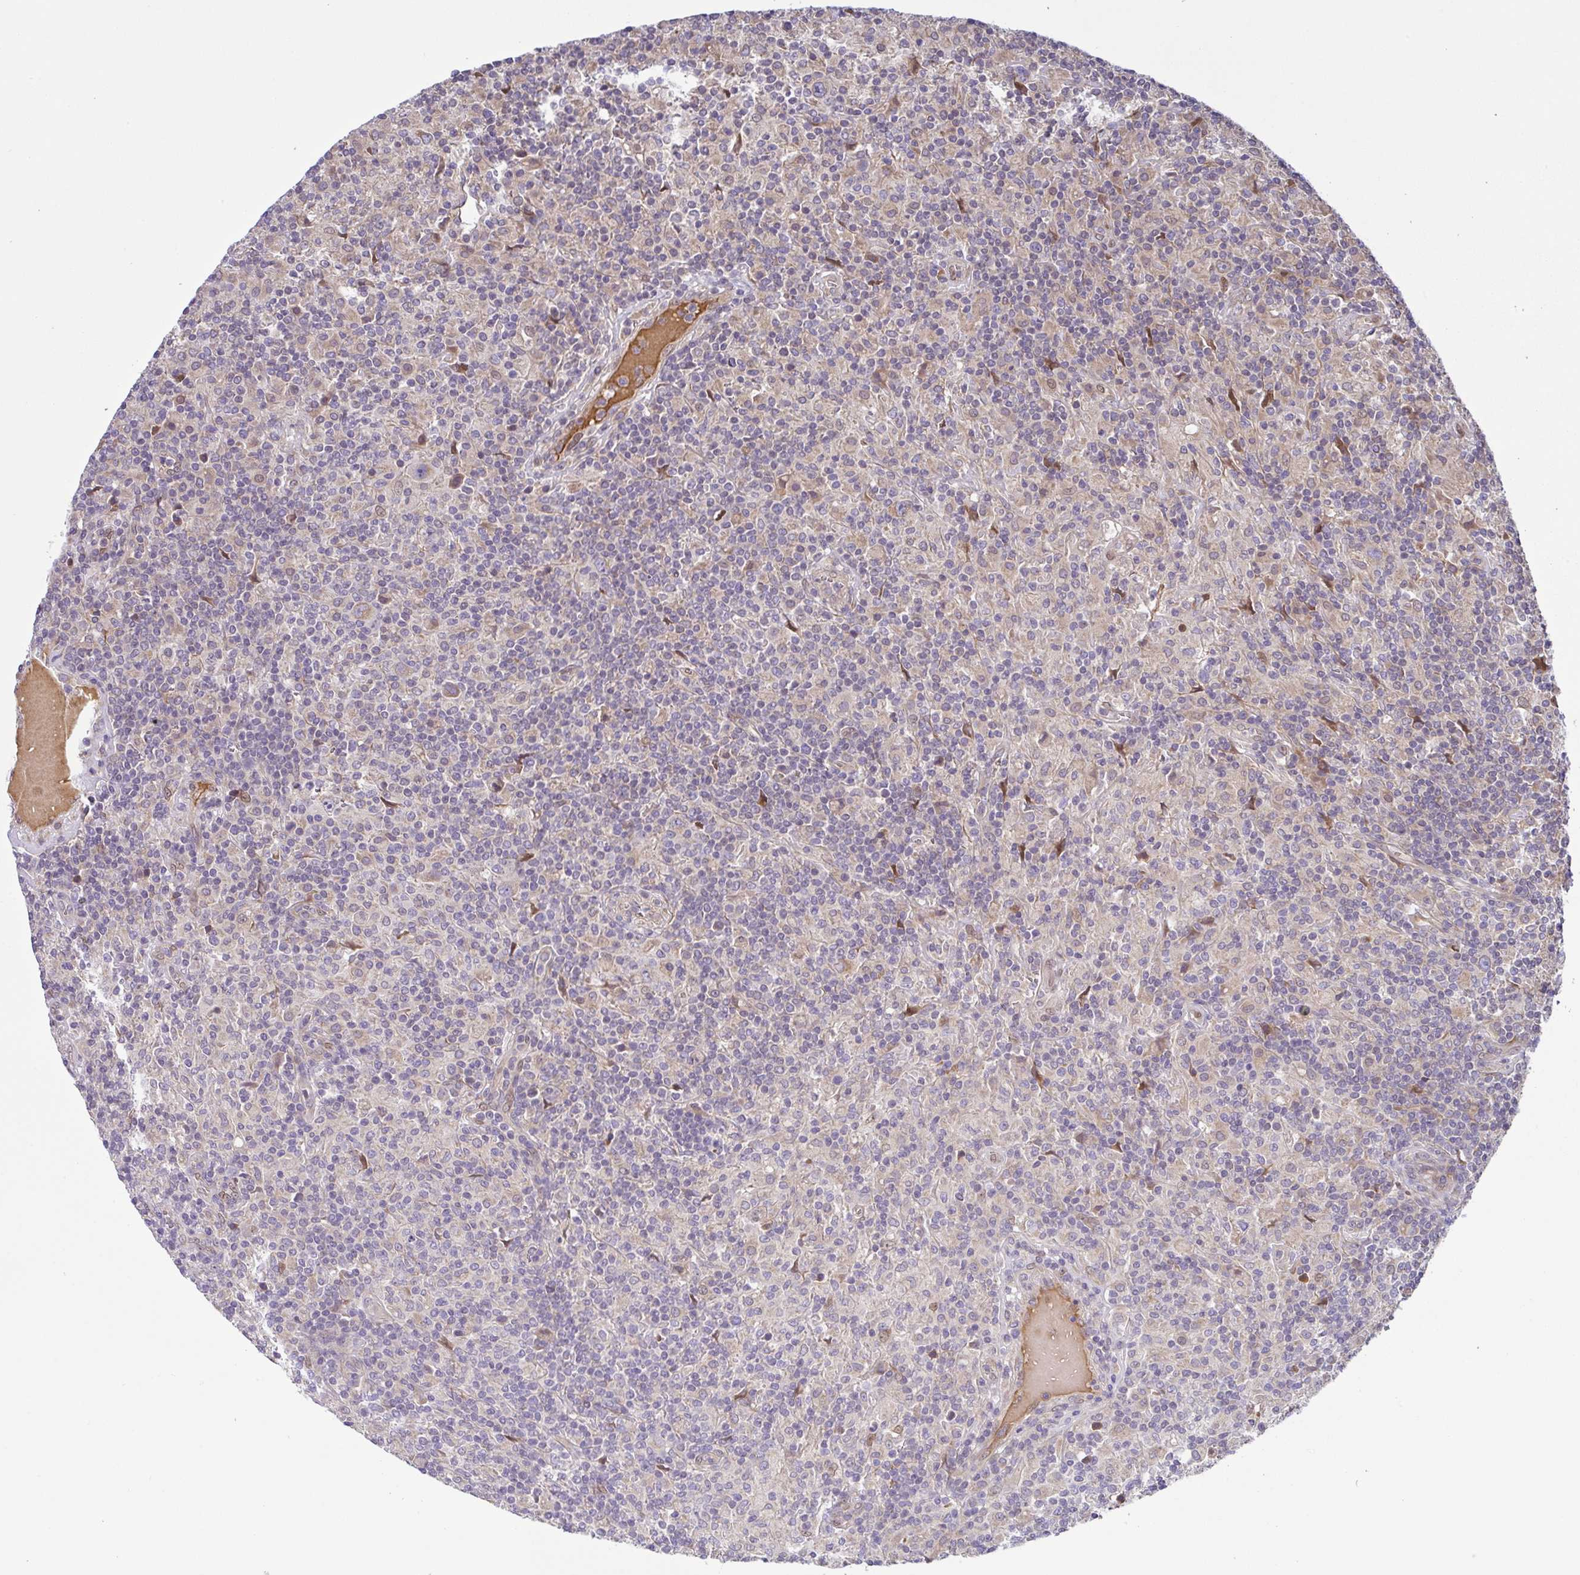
{"staining": {"intensity": "negative", "quantity": "none", "location": "none"}, "tissue": "lymphoma", "cell_type": "Tumor cells", "image_type": "cancer", "snomed": [{"axis": "morphology", "description": "Hodgkin's disease, NOS"}, {"axis": "topography", "description": "Lymph node"}], "caption": "This is an IHC micrograph of human lymphoma. There is no expression in tumor cells.", "gene": "UBE4A", "patient": {"sex": "male", "age": 70}}